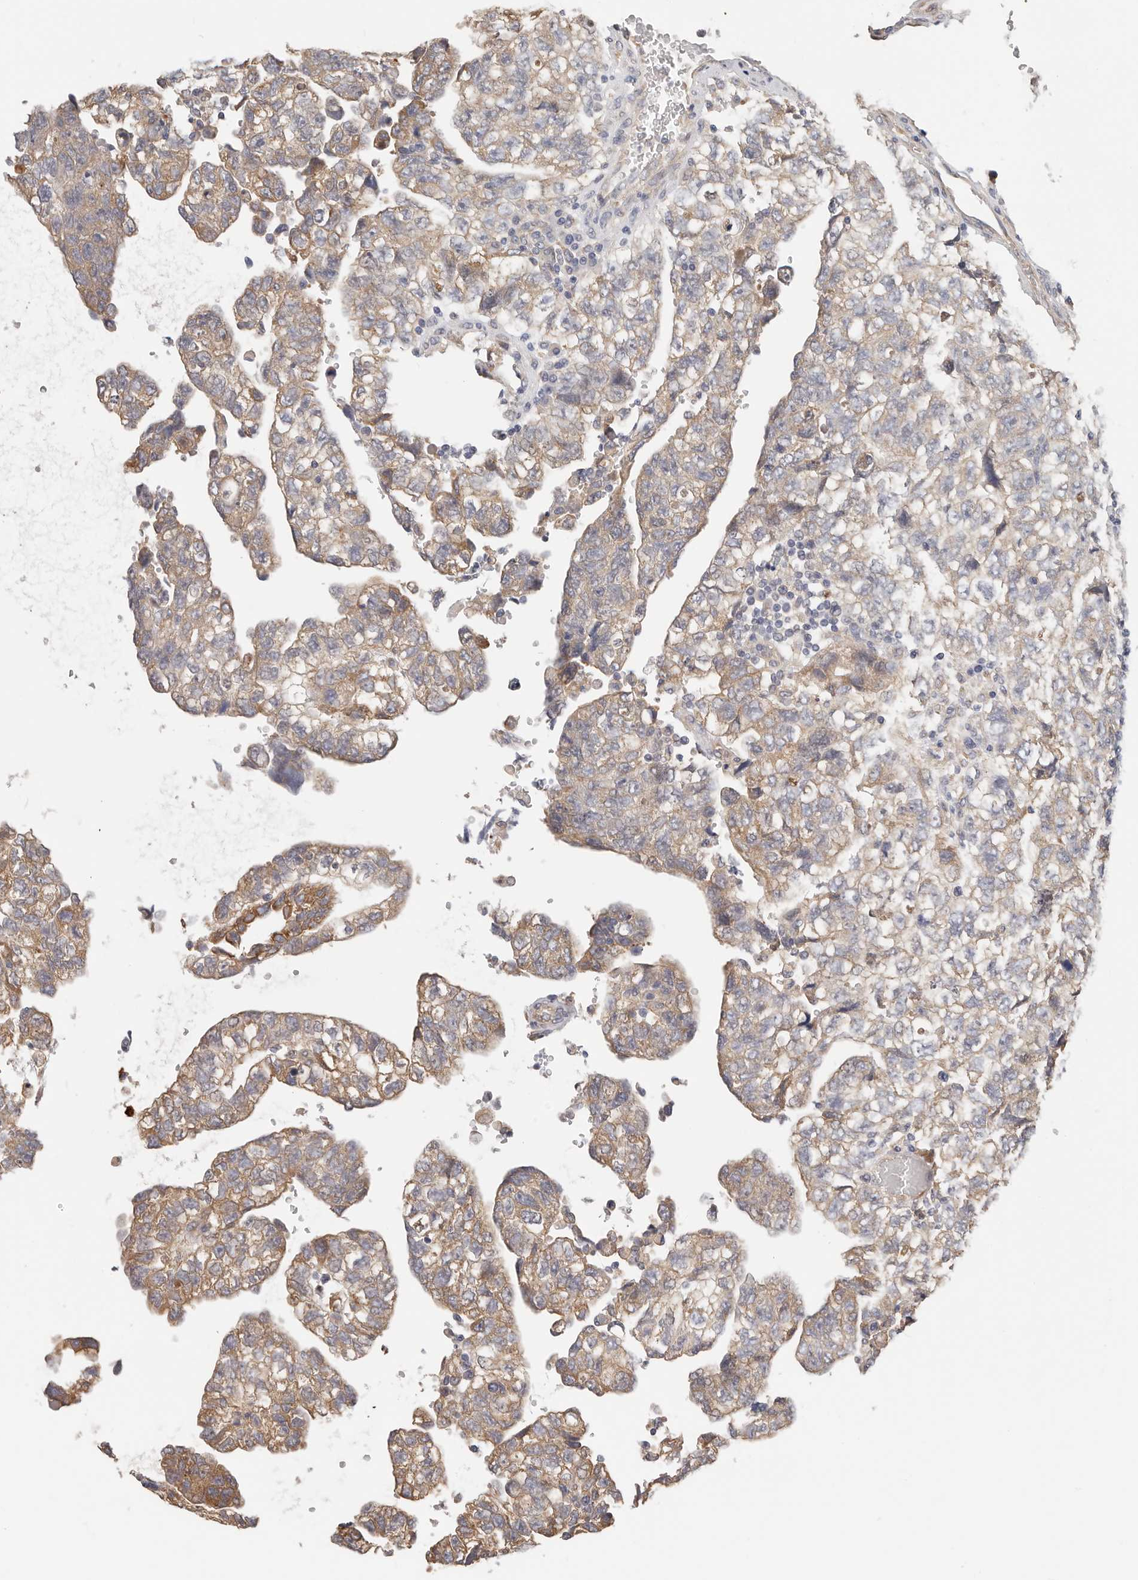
{"staining": {"intensity": "moderate", "quantity": ">75%", "location": "cytoplasmic/membranous"}, "tissue": "testis cancer", "cell_type": "Tumor cells", "image_type": "cancer", "snomed": [{"axis": "morphology", "description": "Carcinoma, Embryonal, NOS"}, {"axis": "topography", "description": "Testis"}], "caption": "Human testis cancer (embryonal carcinoma) stained for a protein (brown) reveals moderate cytoplasmic/membranous positive positivity in about >75% of tumor cells.", "gene": "AFDN", "patient": {"sex": "male", "age": 36}}